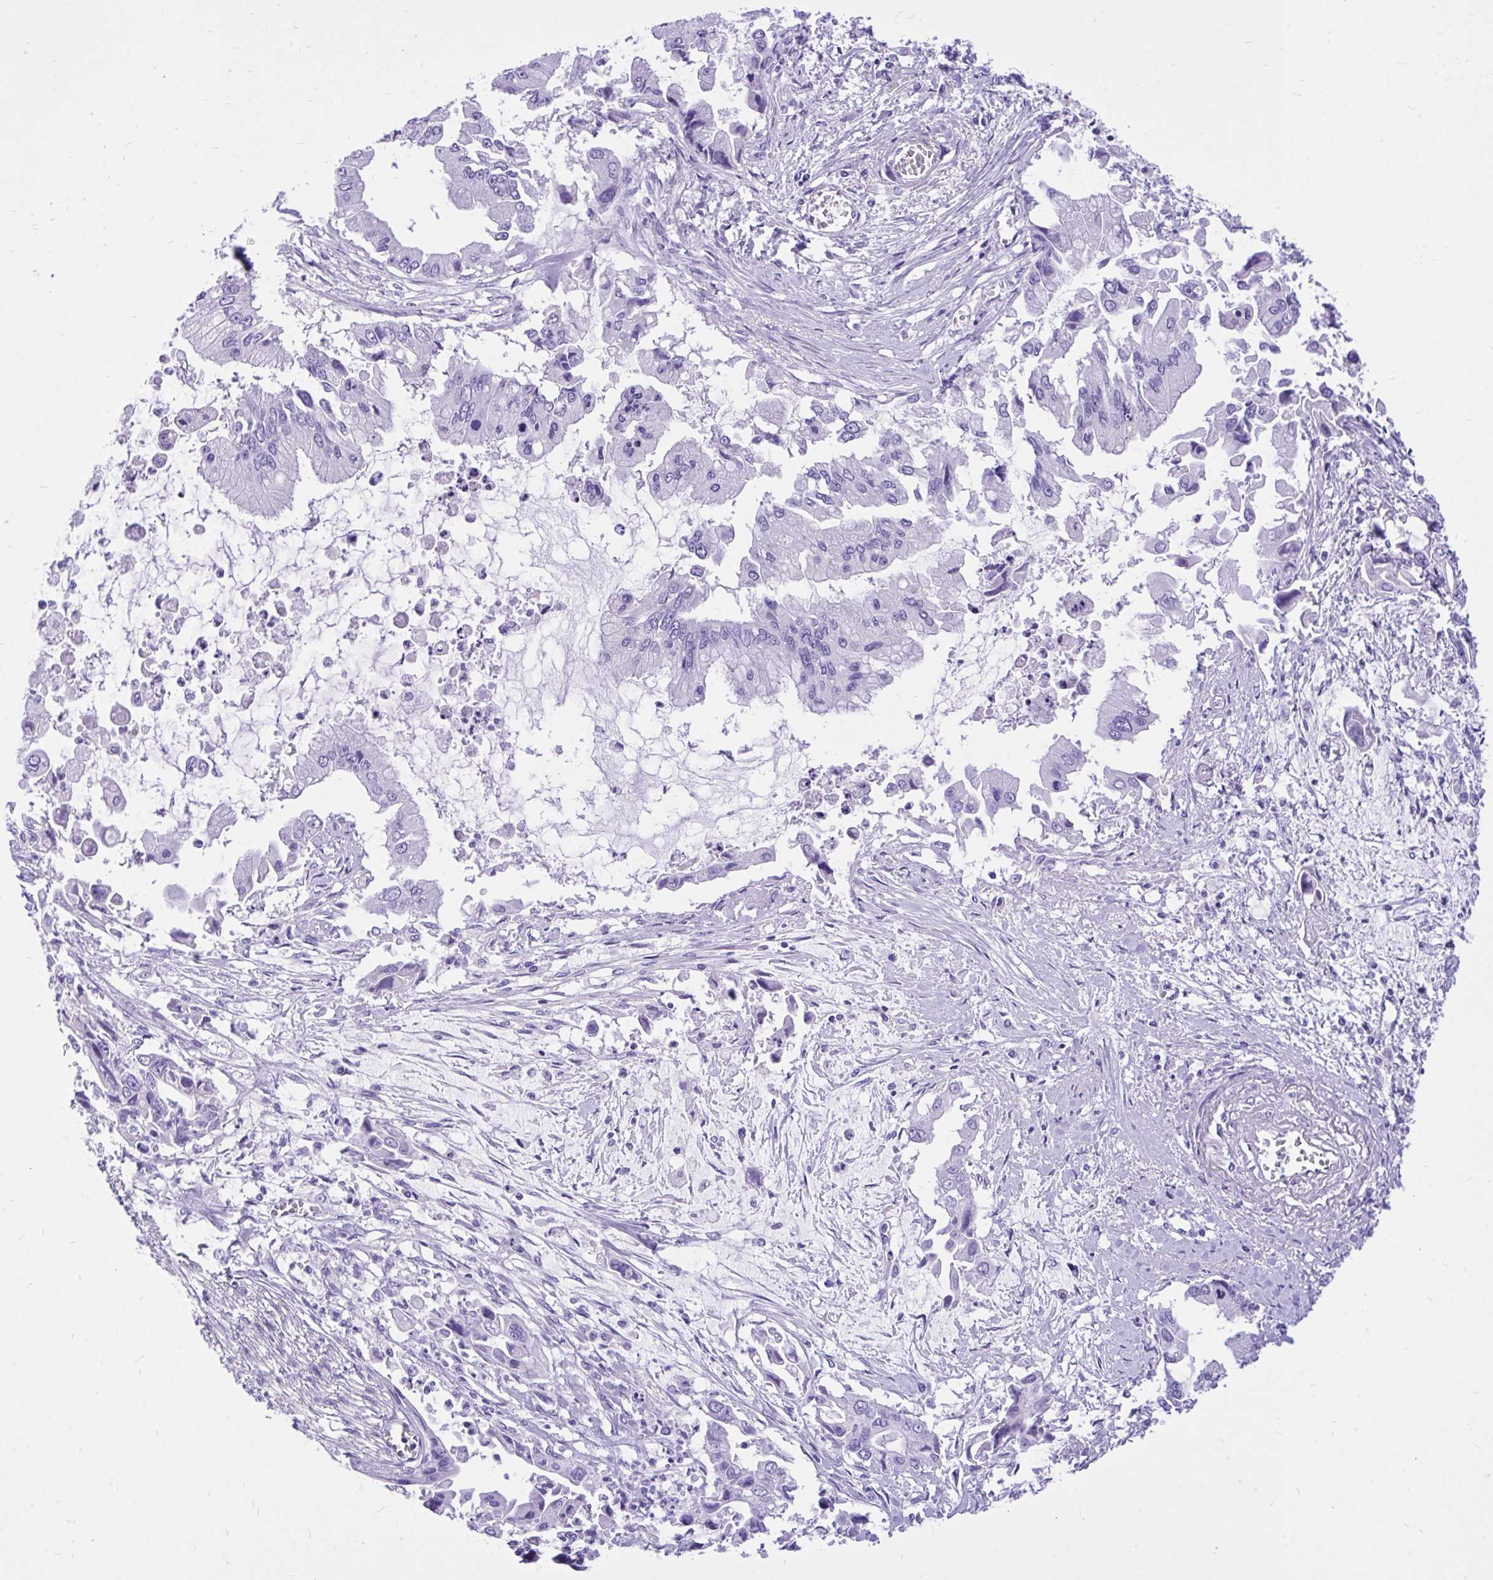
{"staining": {"intensity": "negative", "quantity": "none", "location": "none"}, "tissue": "pancreatic cancer", "cell_type": "Tumor cells", "image_type": "cancer", "snomed": [{"axis": "morphology", "description": "Adenocarcinoma, NOS"}, {"axis": "topography", "description": "Pancreas"}], "caption": "Histopathology image shows no significant protein expression in tumor cells of pancreatic cancer (adenocarcinoma).", "gene": "MON1A", "patient": {"sex": "male", "age": 84}}